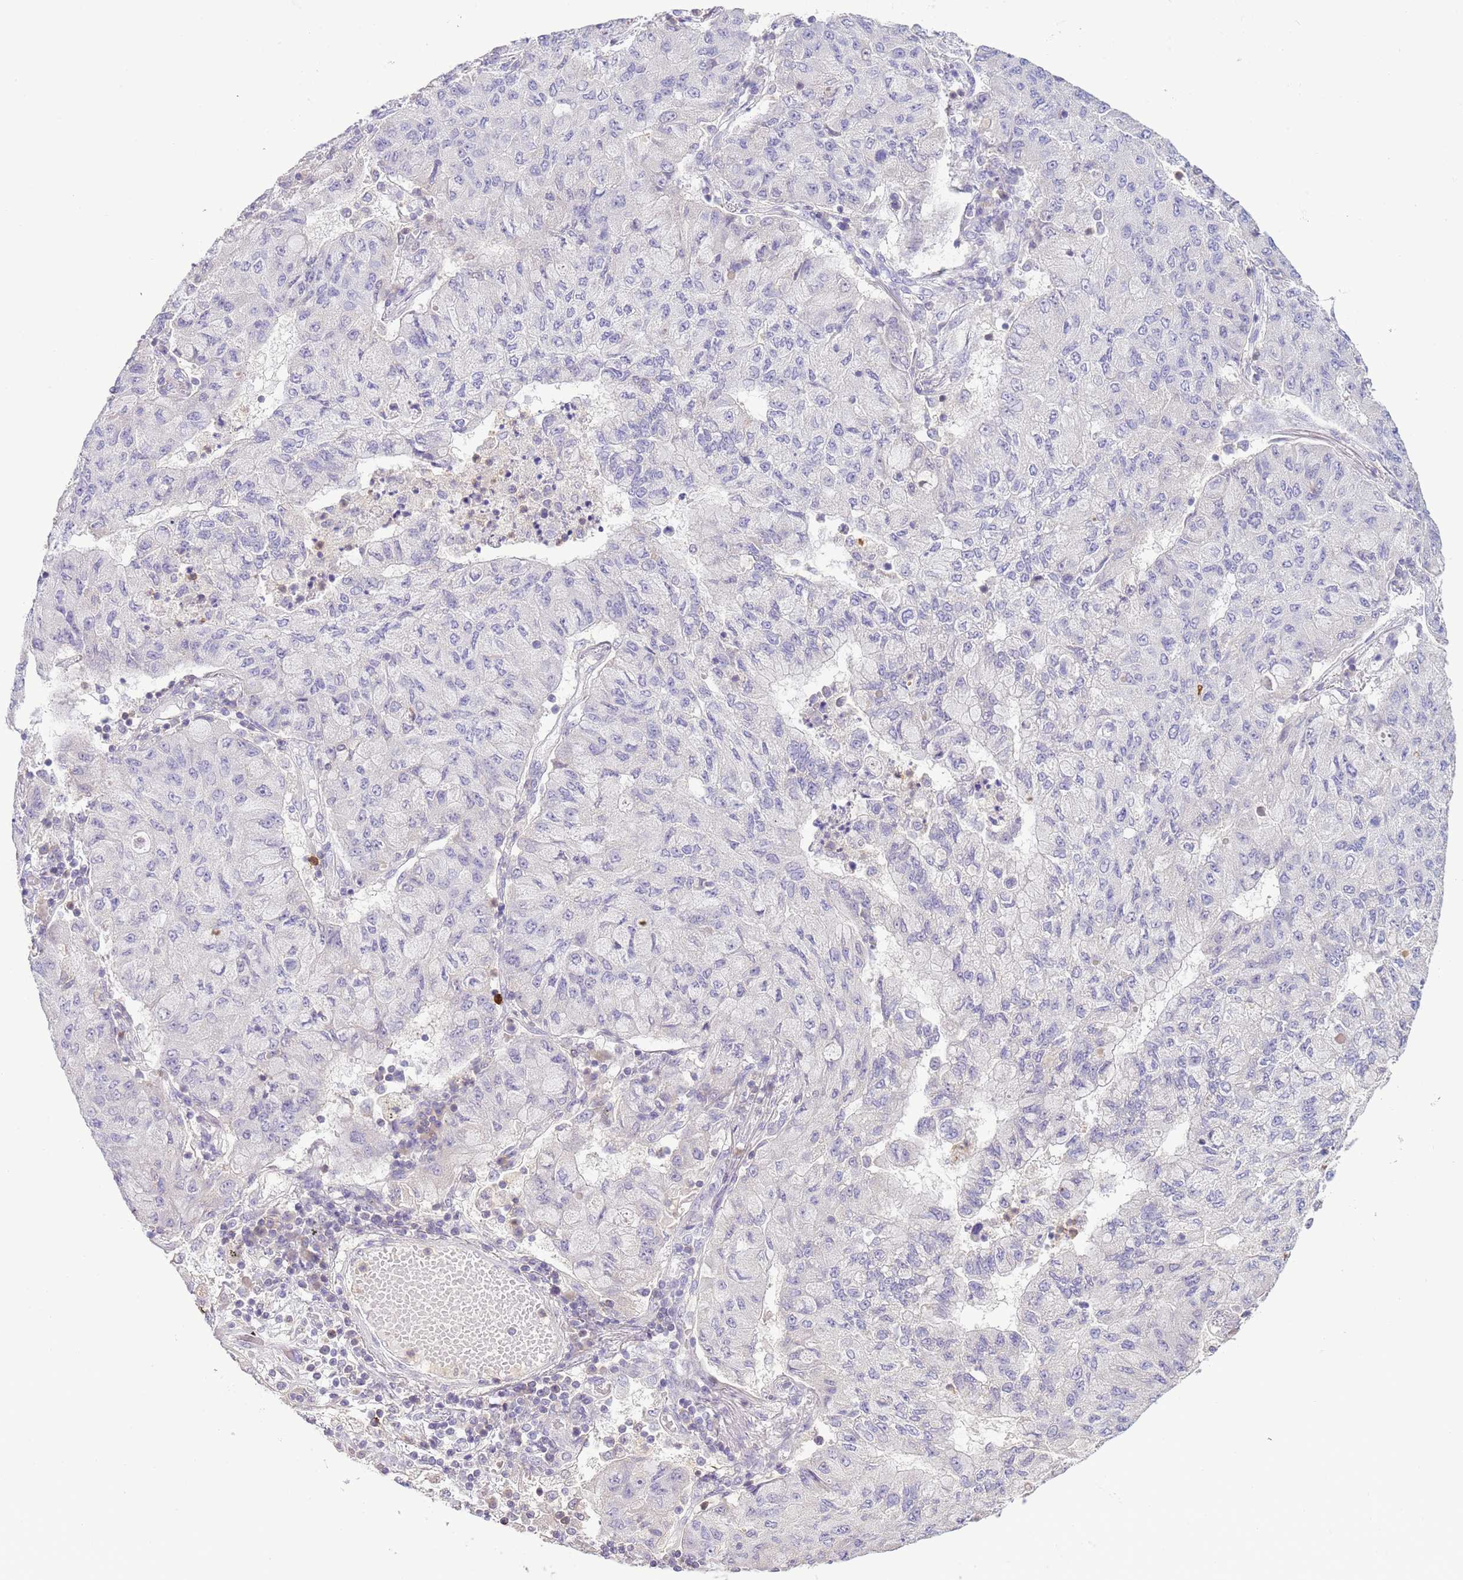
{"staining": {"intensity": "negative", "quantity": "none", "location": "none"}, "tissue": "lung cancer", "cell_type": "Tumor cells", "image_type": "cancer", "snomed": [{"axis": "morphology", "description": "Squamous cell carcinoma, NOS"}, {"axis": "topography", "description": "Lung"}], "caption": "IHC photomicrograph of human lung cancer stained for a protein (brown), which shows no staining in tumor cells.", "gene": "IL2RG", "patient": {"sex": "male", "age": 74}}